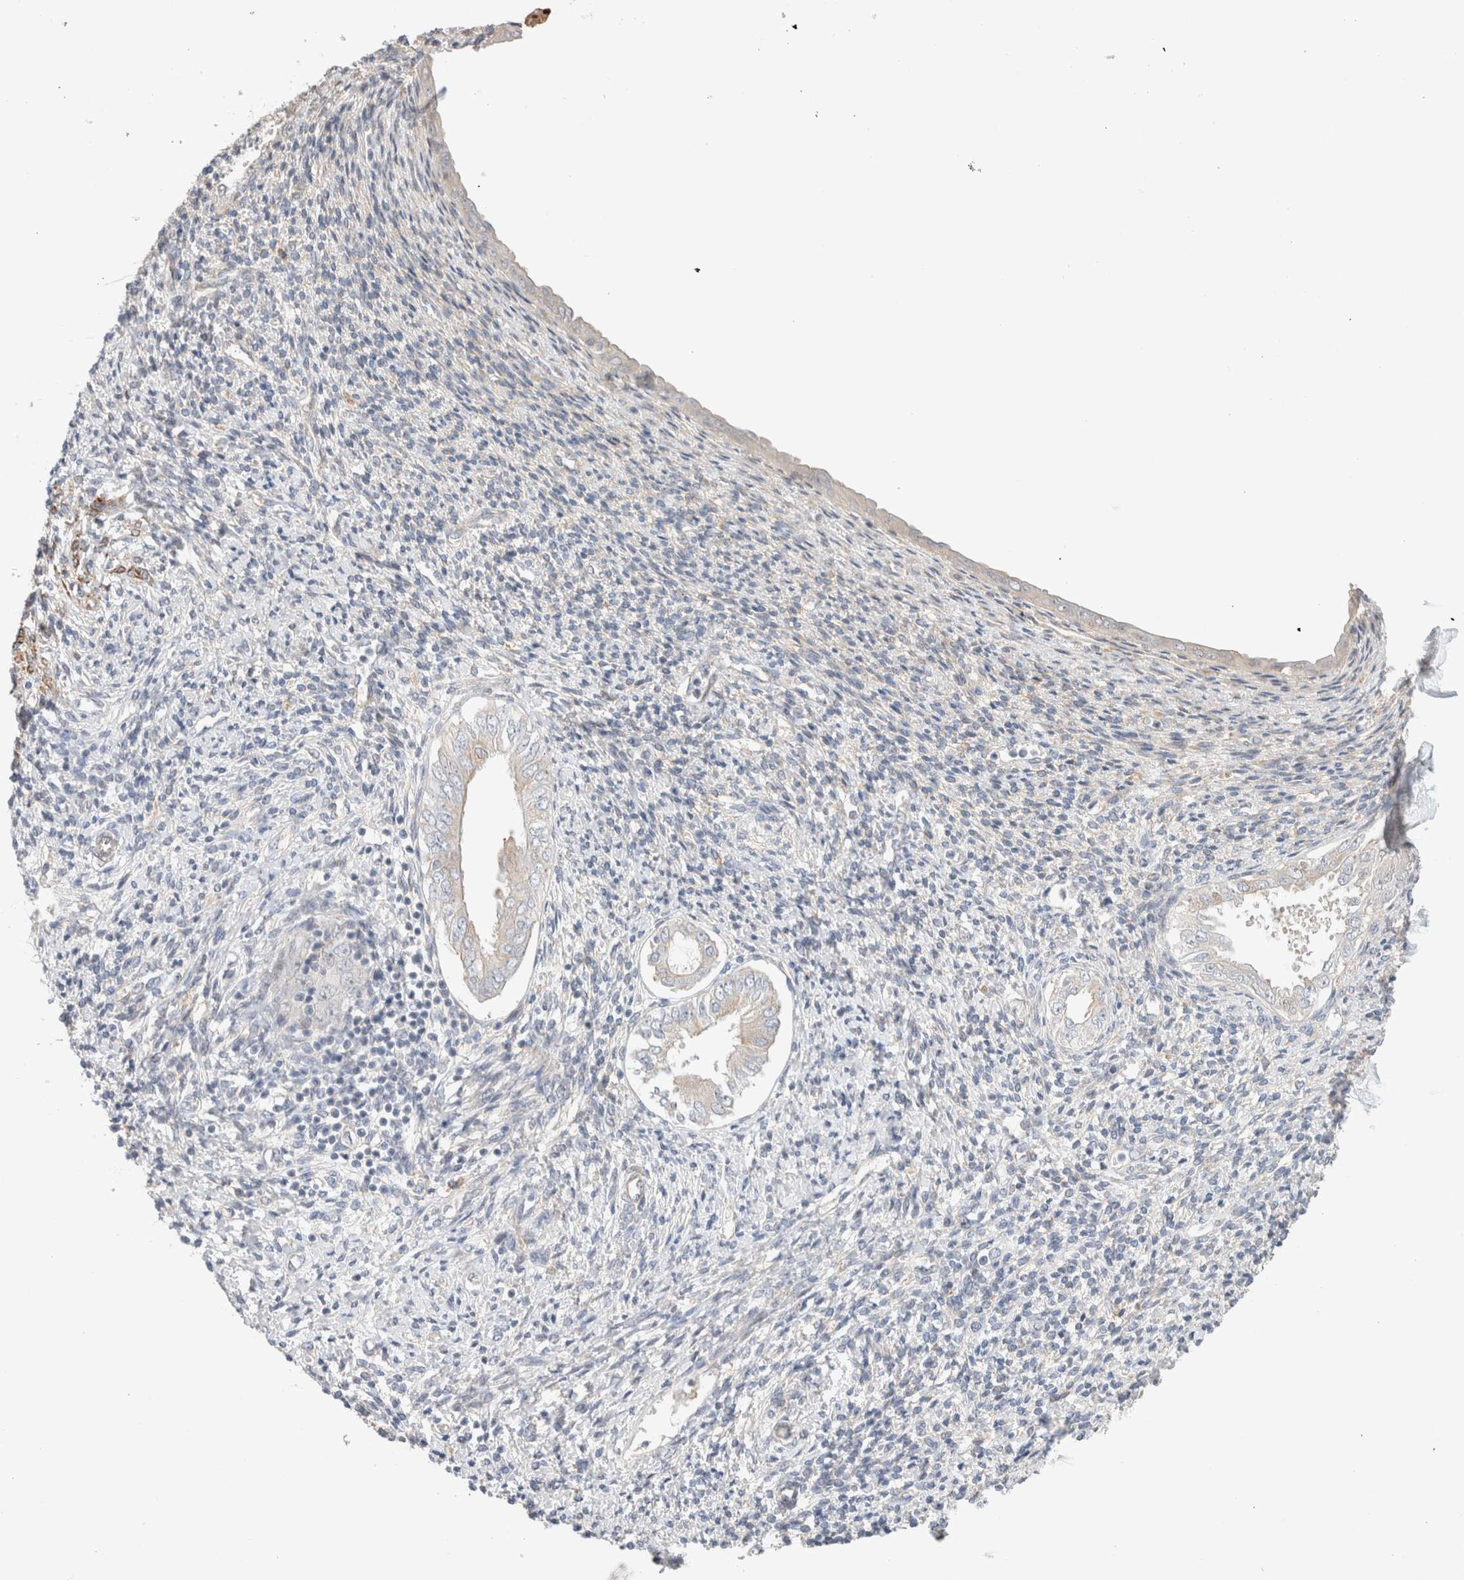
{"staining": {"intensity": "moderate", "quantity": "<25%", "location": "nuclear"}, "tissue": "endometrium", "cell_type": "Cells in endometrial stroma", "image_type": "normal", "snomed": [{"axis": "morphology", "description": "Normal tissue, NOS"}, {"axis": "topography", "description": "Endometrium"}], "caption": "Immunohistochemistry image of normal endometrium: human endometrium stained using immunohistochemistry displays low levels of moderate protein expression localized specifically in the nuclear of cells in endometrial stroma, appearing as a nuclear brown color.", "gene": "ID3", "patient": {"sex": "female", "age": 66}}